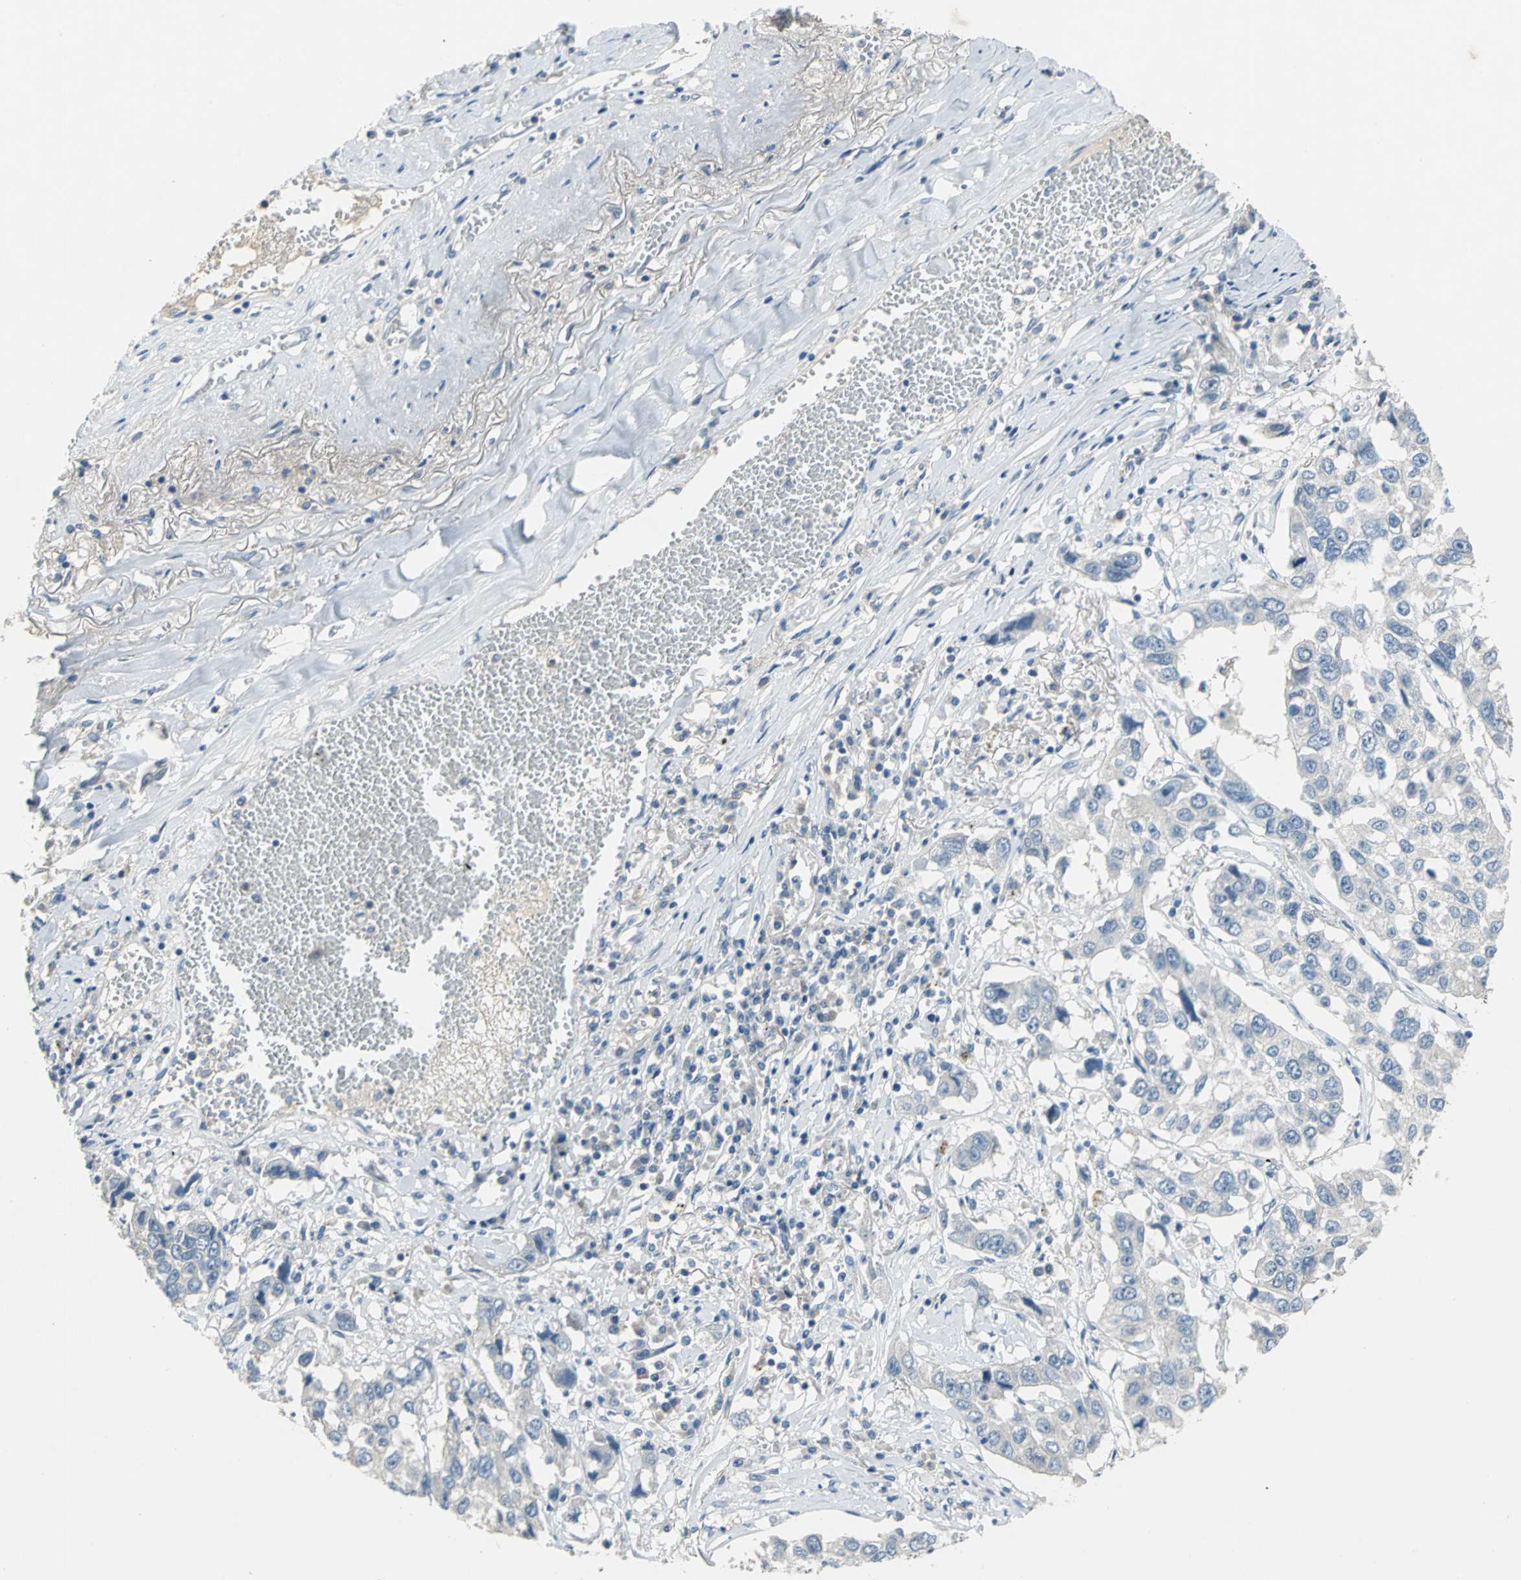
{"staining": {"intensity": "negative", "quantity": "none", "location": "none"}, "tissue": "lung cancer", "cell_type": "Tumor cells", "image_type": "cancer", "snomed": [{"axis": "morphology", "description": "Squamous cell carcinoma, NOS"}, {"axis": "topography", "description": "Lung"}], "caption": "Immunohistochemistry (IHC) of human lung squamous cell carcinoma exhibits no staining in tumor cells.", "gene": "PTGDS", "patient": {"sex": "male", "age": 71}}